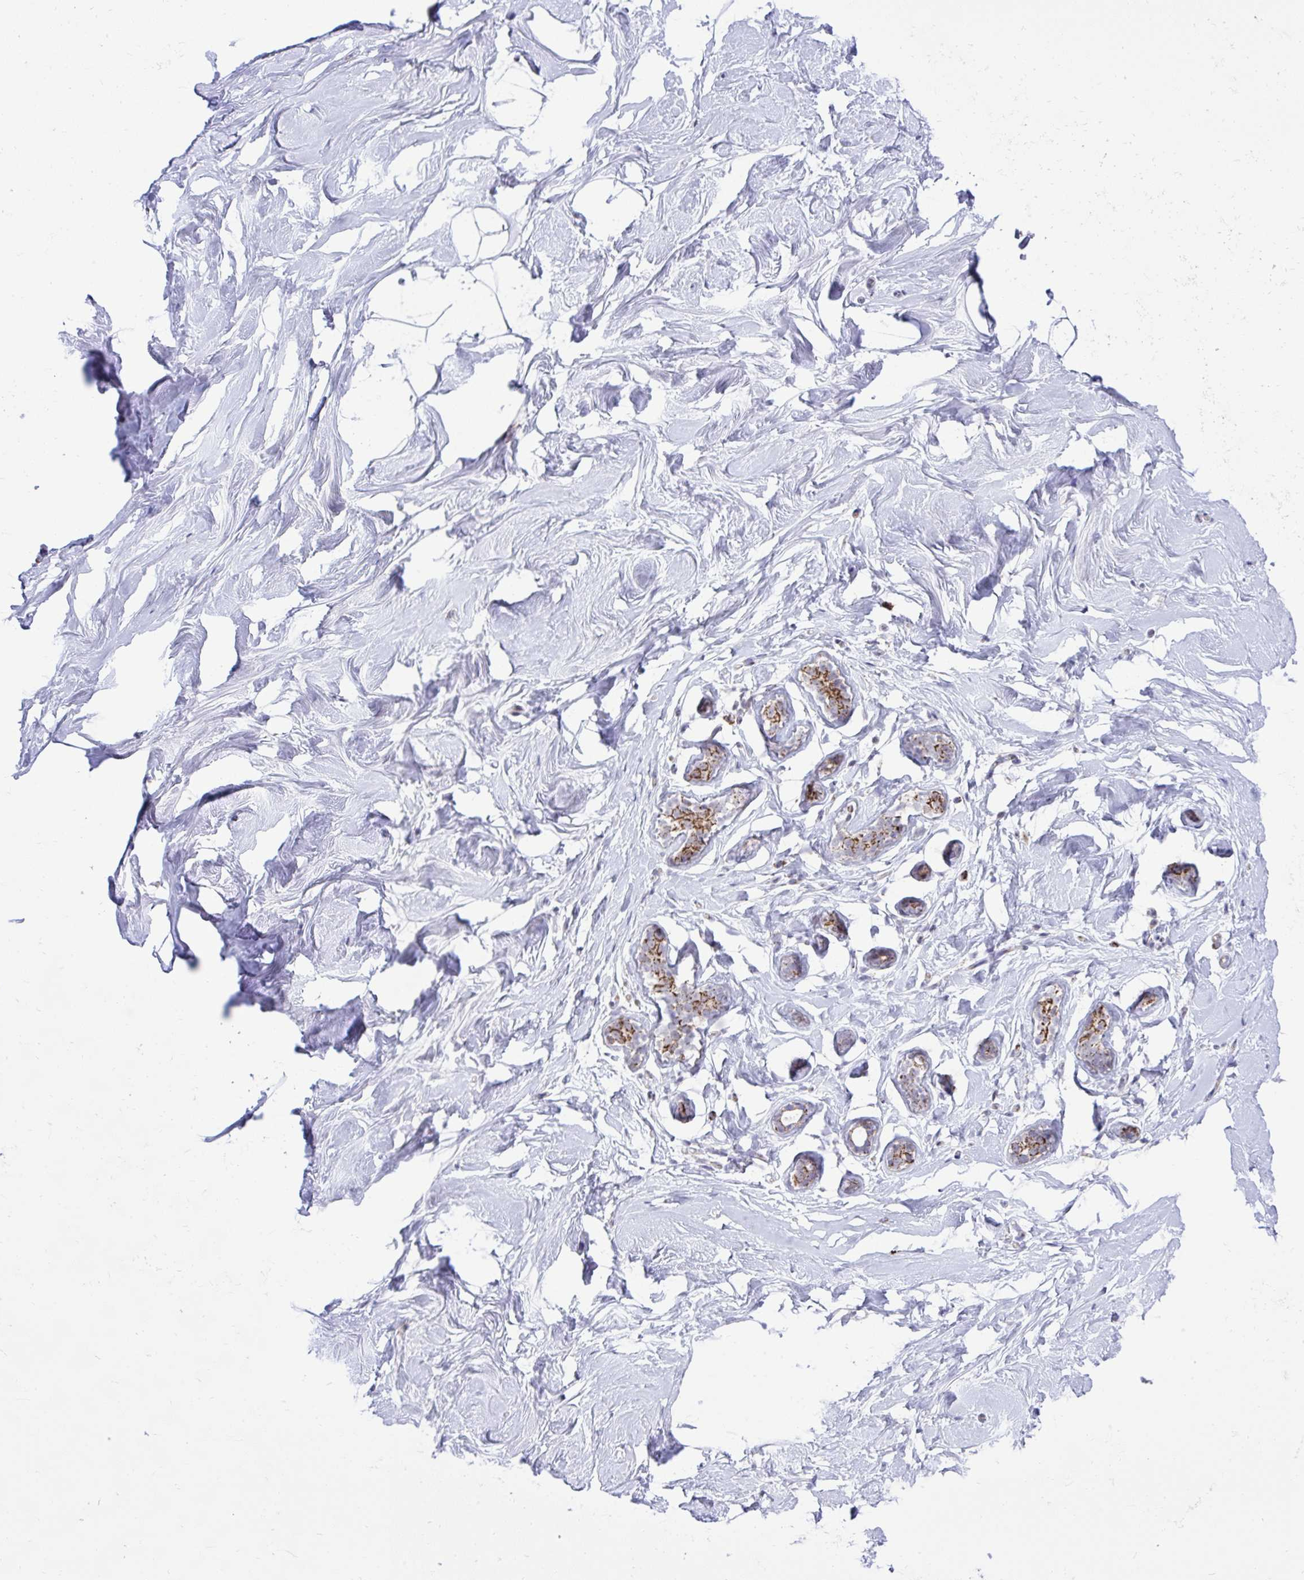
{"staining": {"intensity": "negative", "quantity": "none", "location": "none"}, "tissue": "breast", "cell_type": "Adipocytes", "image_type": "normal", "snomed": [{"axis": "morphology", "description": "Normal tissue, NOS"}, {"axis": "topography", "description": "Breast"}], "caption": "Adipocytes are negative for brown protein staining in benign breast. The staining was performed using DAB (3,3'-diaminobenzidine) to visualize the protein expression in brown, while the nuclei were stained in blue with hematoxylin (Magnification: 20x).", "gene": "ZNF362", "patient": {"sex": "female", "age": 32}}